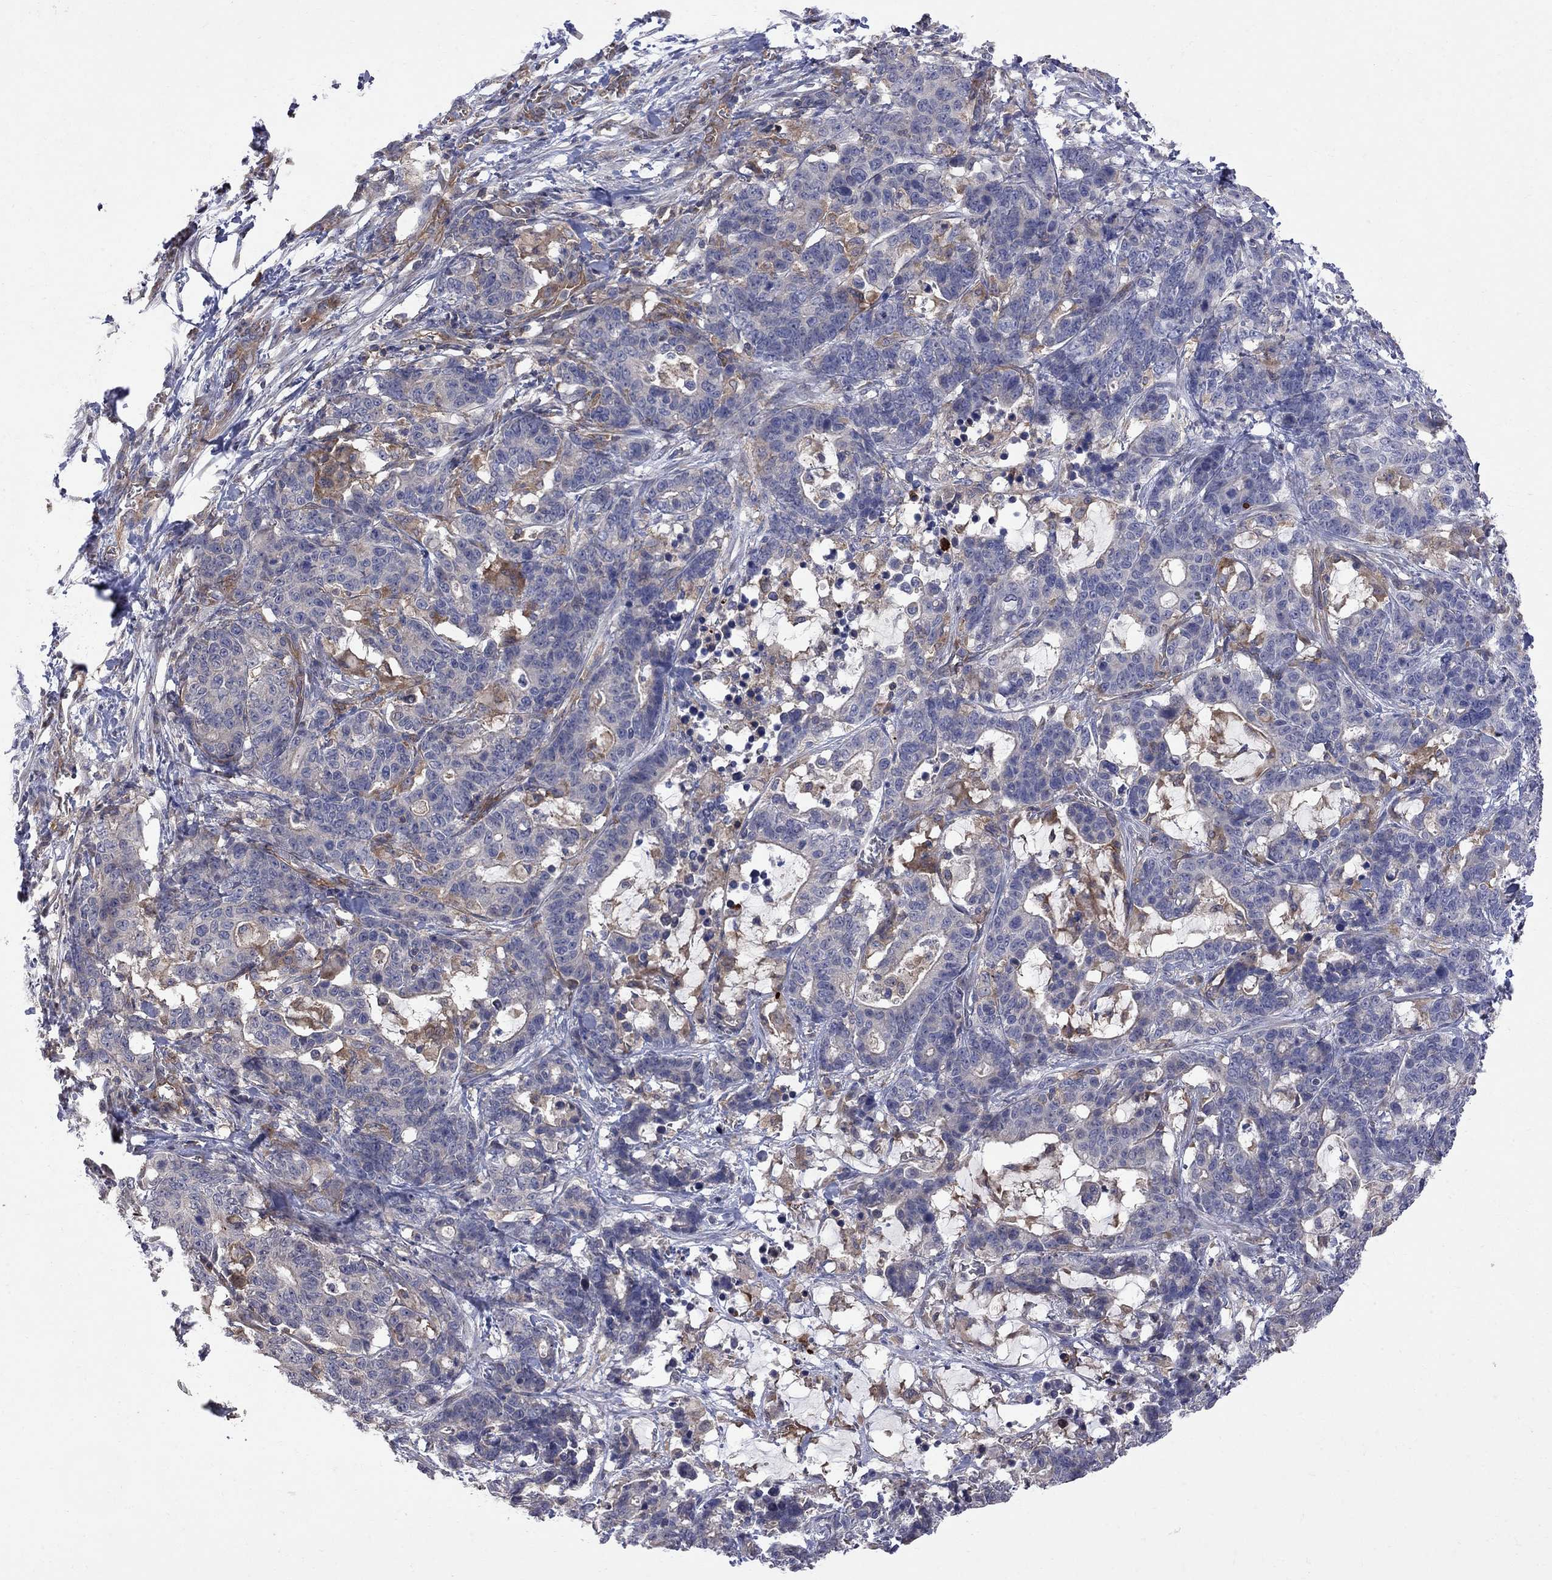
{"staining": {"intensity": "moderate", "quantity": "<25%", "location": "cytoplasmic/membranous"}, "tissue": "stomach cancer", "cell_type": "Tumor cells", "image_type": "cancer", "snomed": [{"axis": "morphology", "description": "Normal tissue, NOS"}, {"axis": "morphology", "description": "Adenocarcinoma, NOS"}, {"axis": "topography", "description": "Stomach"}], "caption": "An immunohistochemistry (IHC) histopathology image of neoplastic tissue is shown. Protein staining in brown shows moderate cytoplasmic/membranous positivity in stomach adenocarcinoma within tumor cells. The staining was performed using DAB, with brown indicating positive protein expression. Nuclei are stained blue with hematoxylin.", "gene": "ABI3", "patient": {"sex": "female", "age": 64}}